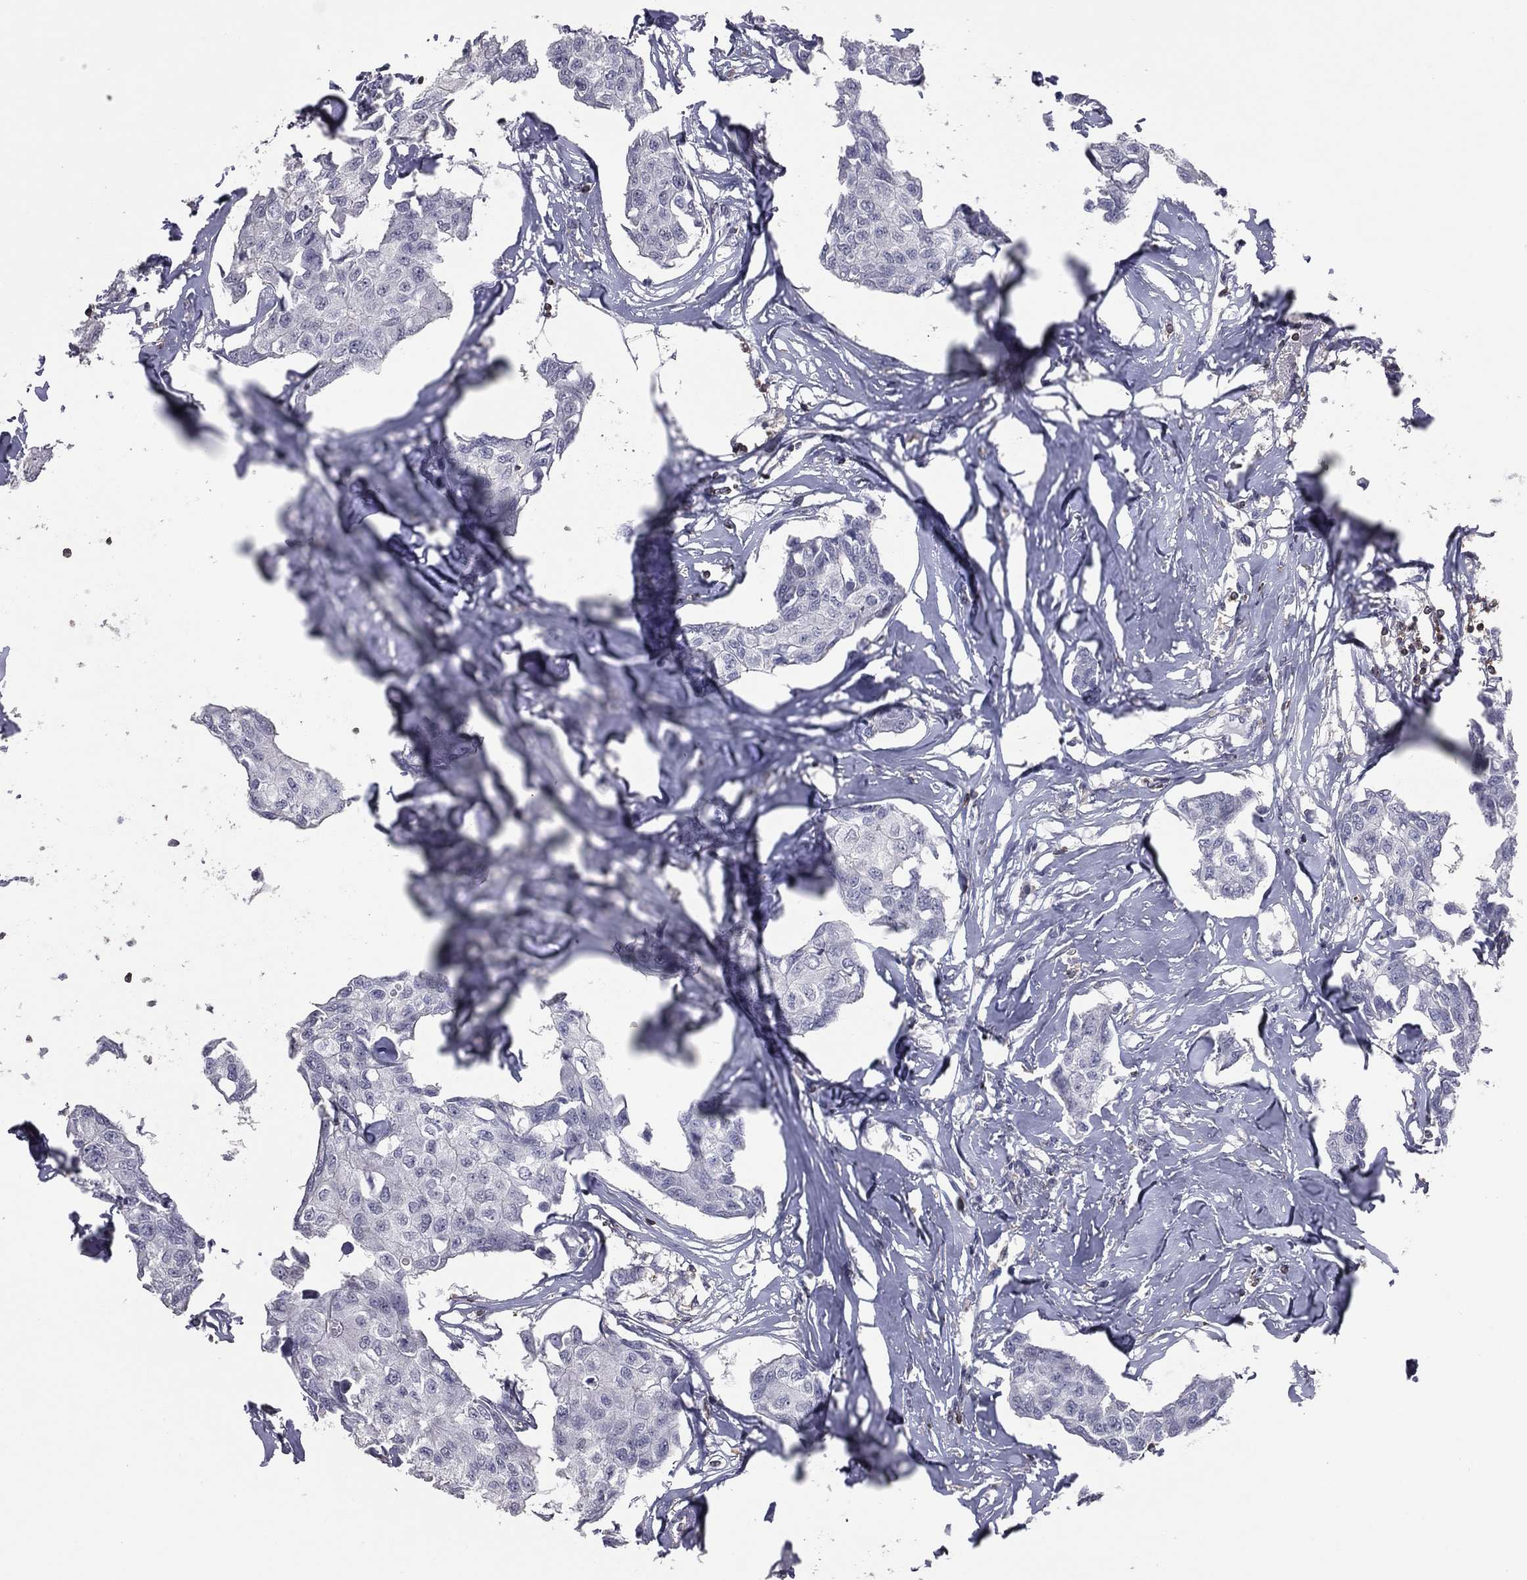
{"staining": {"intensity": "negative", "quantity": "none", "location": "none"}, "tissue": "breast cancer", "cell_type": "Tumor cells", "image_type": "cancer", "snomed": [{"axis": "morphology", "description": "Duct carcinoma"}, {"axis": "topography", "description": "Breast"}], "caption": "High magnification brightfield microscopy of breast cancer (infiltrating ductal carcinoma) stained with DAB (3,3'-diaminobenzidine) (brown) and counterstained with hematoxylin (blue): tumor cells show no significant expression. (DAB (3,3'-diaminobenzidine) immunohistochemistry (IHC) with hematoxylin counter stain).", "gene": "PSTPIP1", "patient": {"sex": "female", "age": 80}}